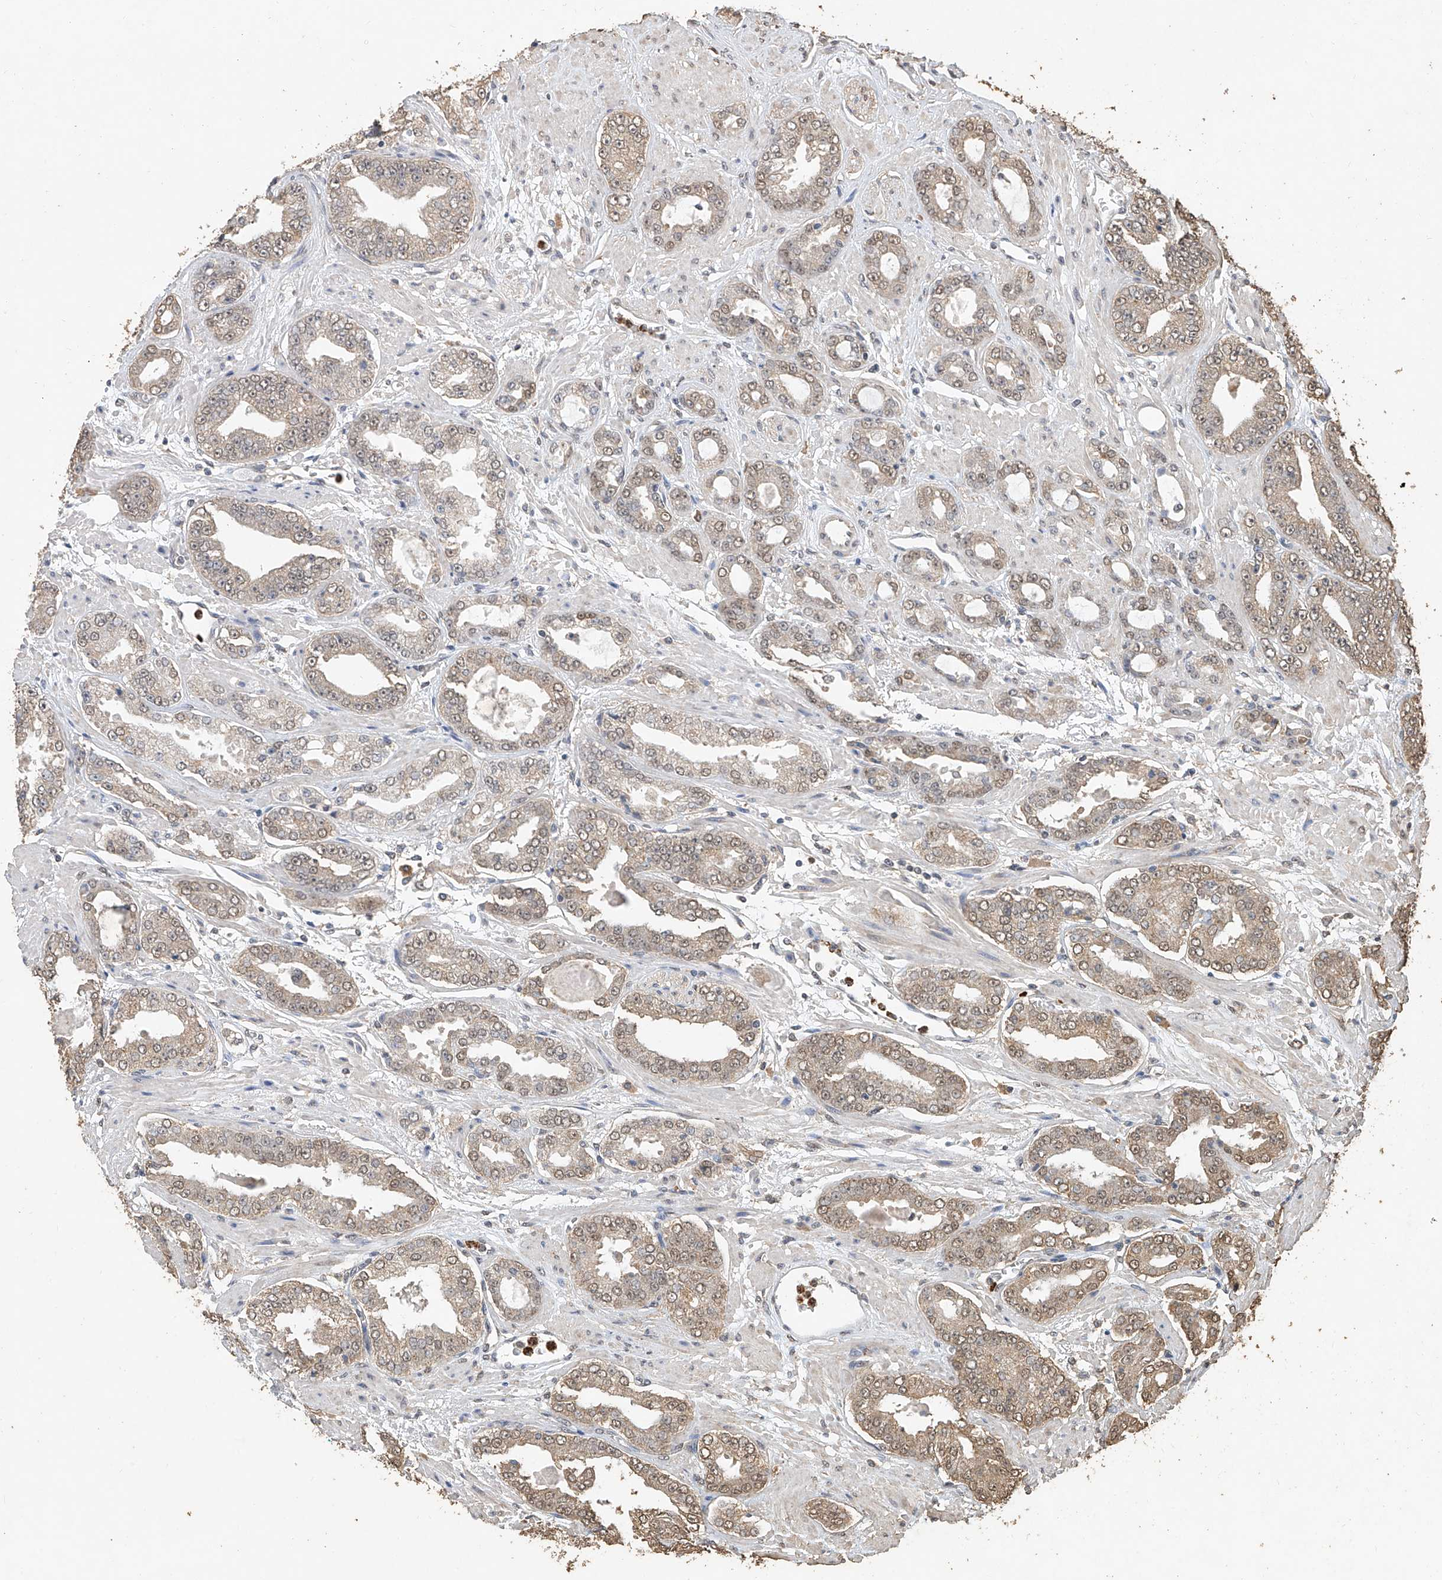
{"staining": {"intensity": "weak", "quantity": ">75%", "location": "cytoplasmic/membranous,nuclear"}, "tissue": "prostate cancer", "cell_type": "Tumor cells", "image_type": "cancer", "snomed": [{"axis": "morphology", "description": "Adenocarcinoma, High grade"}, {"axis": "topography", "description": "Prostate"}], "caption": "Prostate adenocarcinoma (high-grade) stained for a protein shows weak cytoplasmic/membranous and nuclear positivity in tumor cells.", "gene": "ELOVL1", "patient": {"sex": "male", "age": 71}}